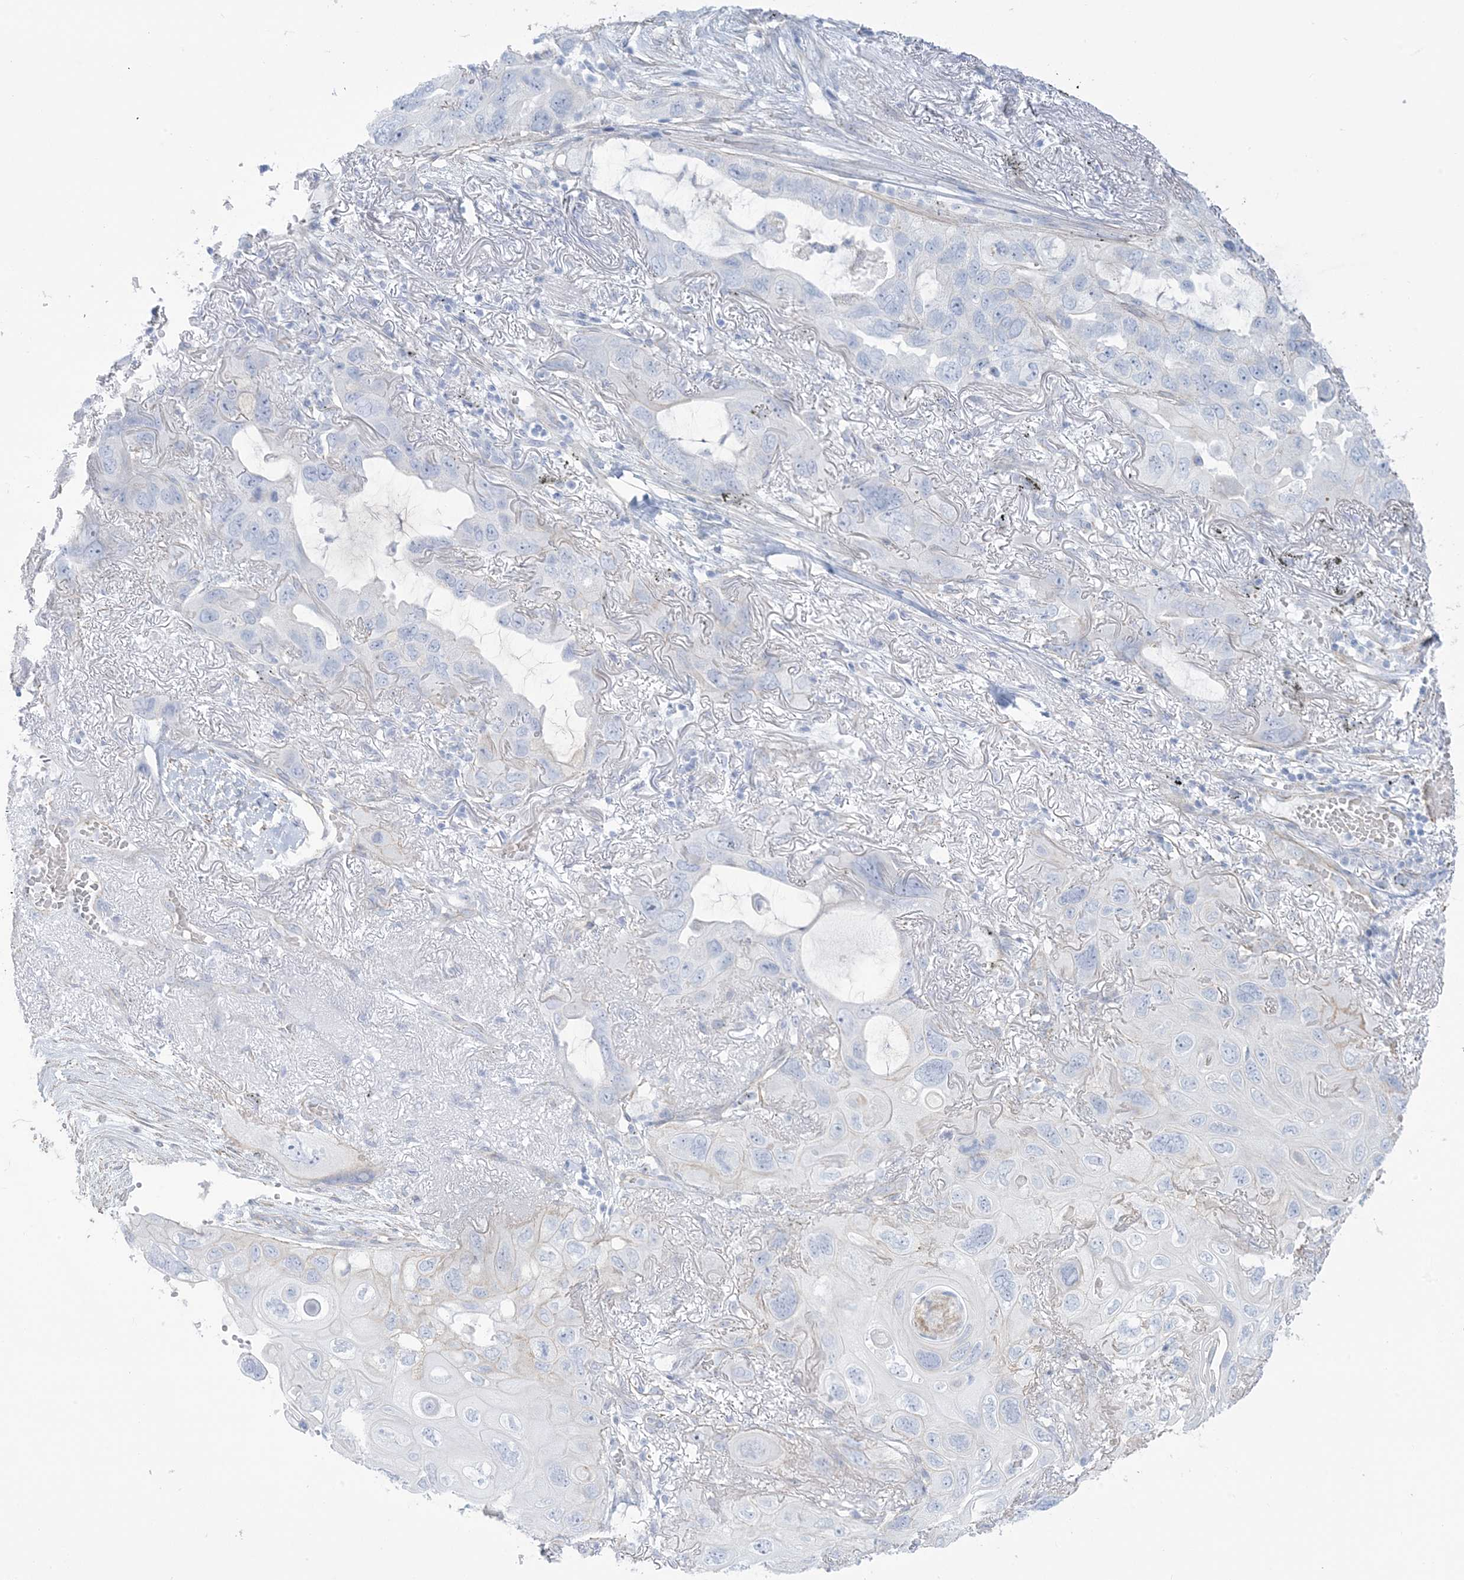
{"staining": {"intensity": "negative", "quantity": "none", "location": "none"}, "tissue": "lung cancer", "cell_type": "Tumor cells", "image_type": "cancer", "snomed": [{"axis": "morphology", "description": "Squamous cell carcinoma, NOS"}, {"axis": "topography", "description": "Lung"}], "caption": "Protein analysis of lung cancer (squamous cell carcinoma) displays no significant positivity in tumor cells.", "gene": "AGXT", "patient": {"sex": "female", "age": 73}}